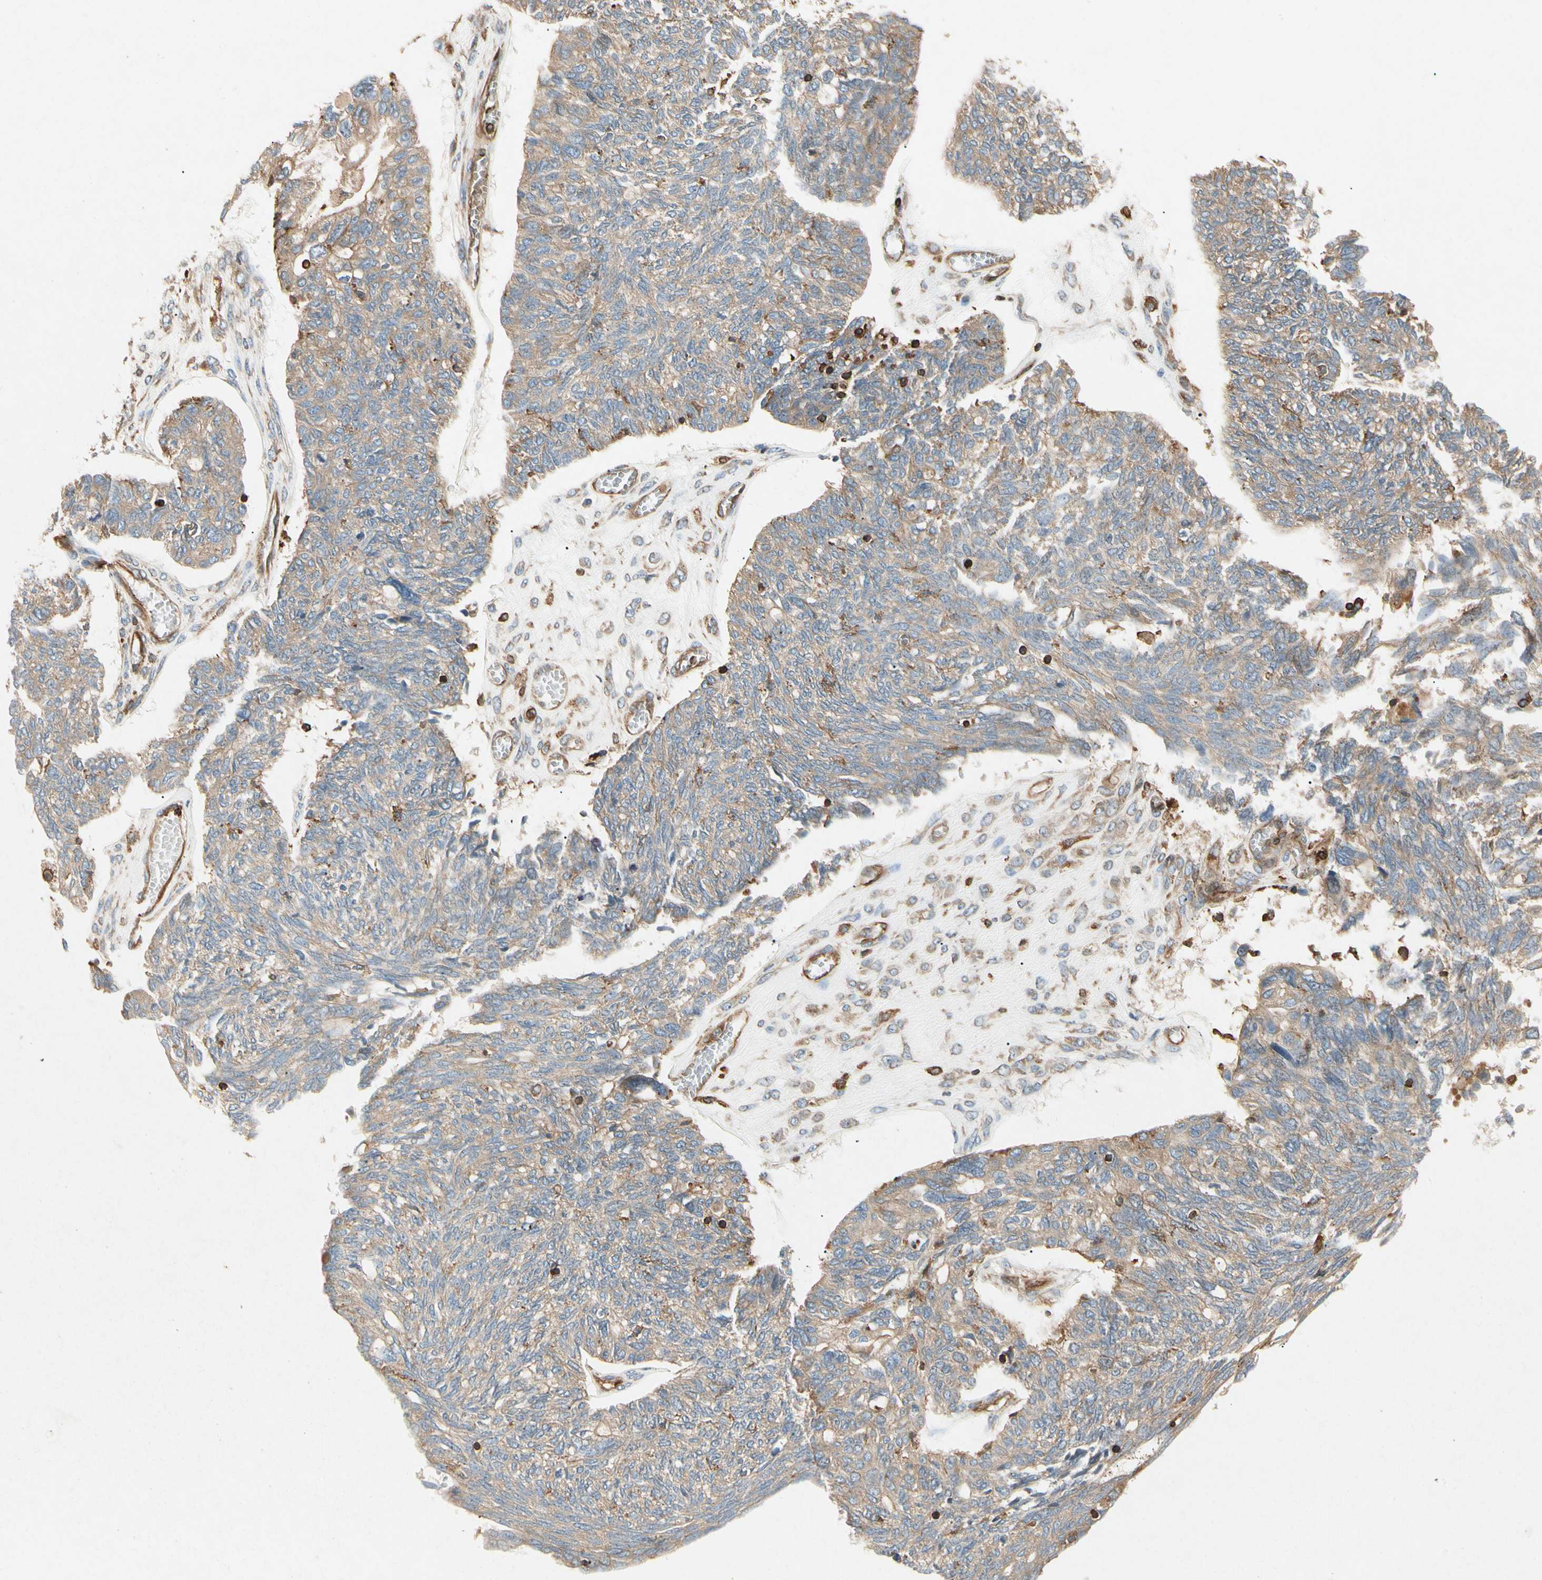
{"staining": {"intensity": "moderate", "quantity": ">75%", "location": "cytoplasmic/membranous"}, "tissue": "ovarian cancer", "cell_type": "Tumor cells", "image_type": "cancer", "snomed": [{"axis": "morphology", "description": "Cystadenocarcinoma, serous, NOS"}, {"axis": "topography", "description": "Ovary"}], "caption": "Ovarian cancer stained with a protein marker demonstrates moderate staining in tumor cells.", "gene": "ARPC2", "patient": {"sex": "female", "age": 79}}